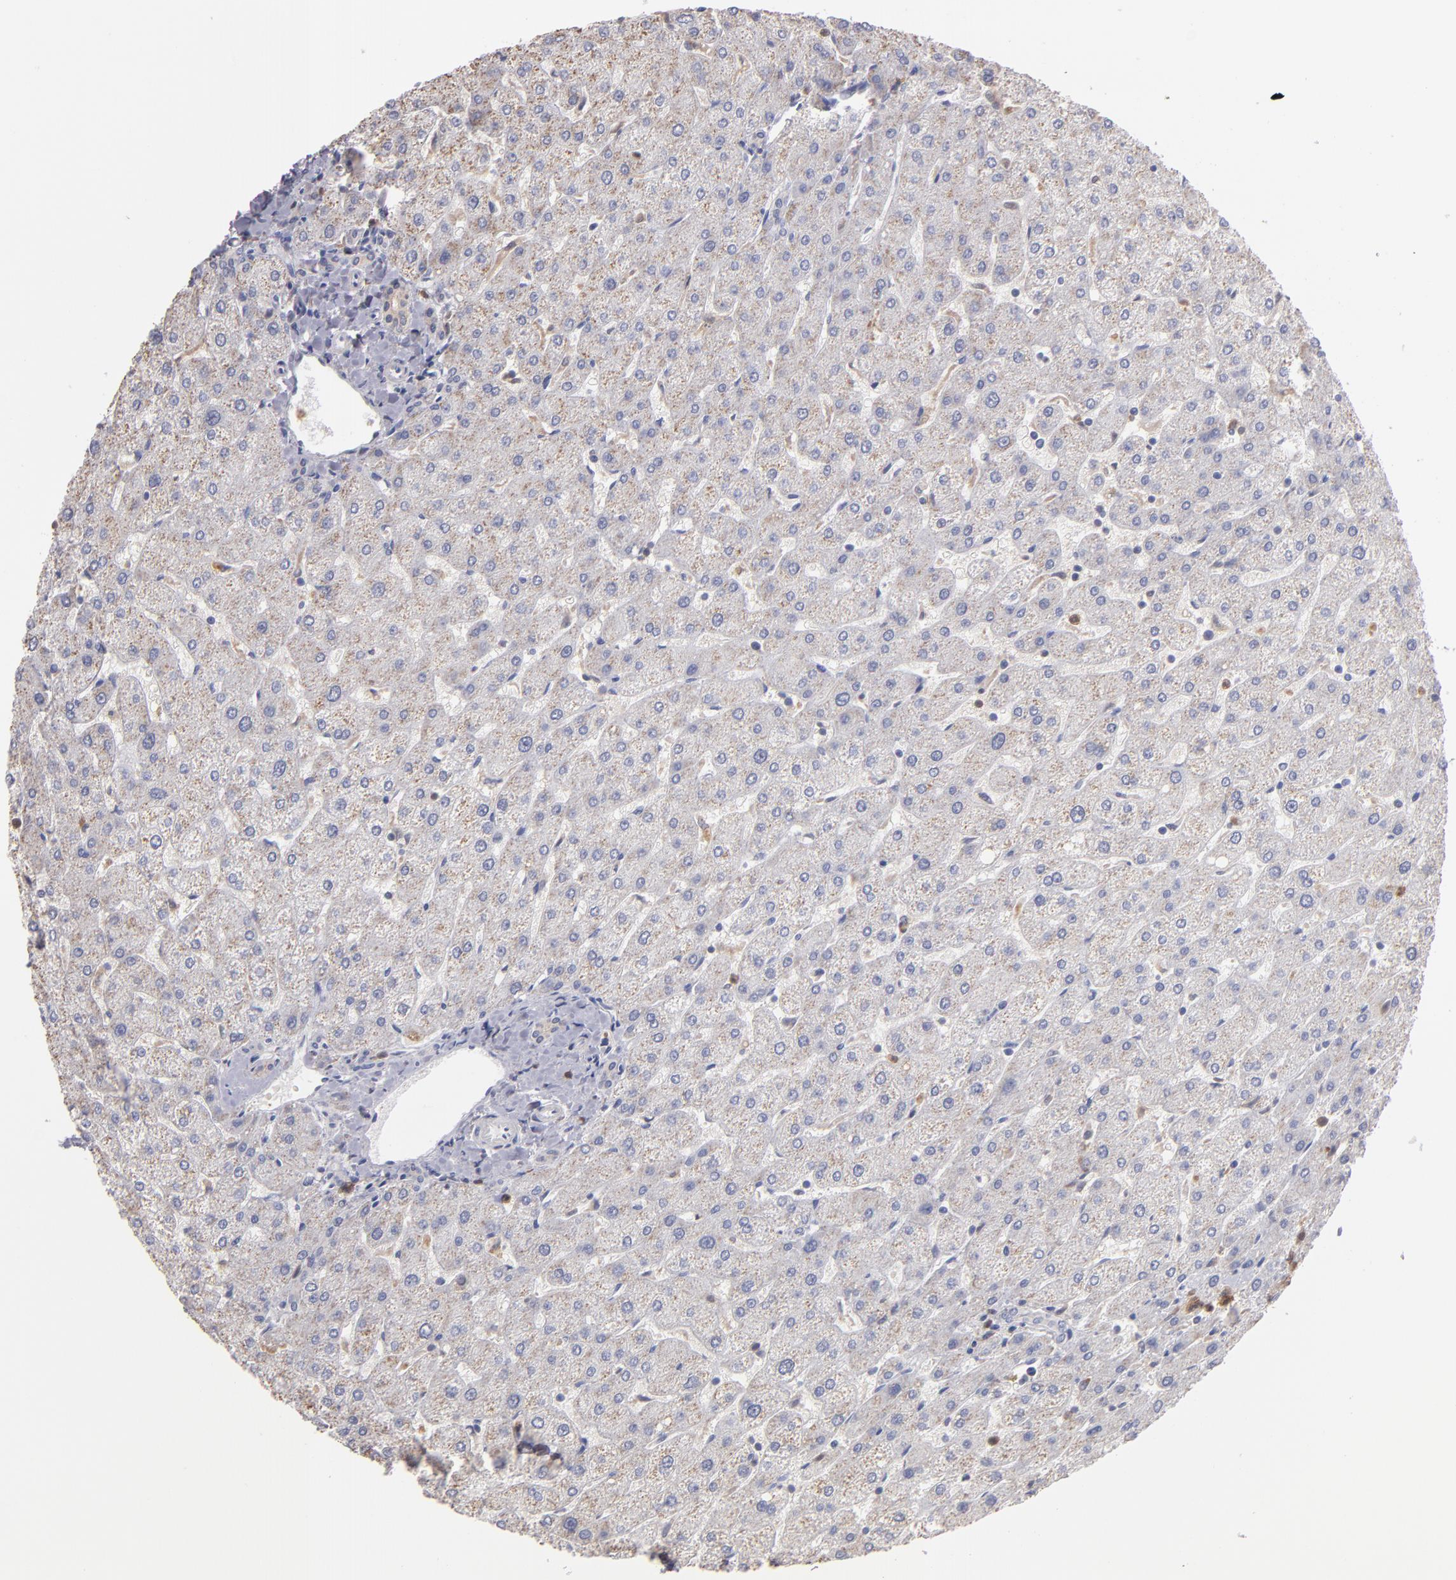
{"staining": {"intensity": "moderate", "quantity": "25%-75%", "location": "cytoplasmic/membranous"}, "tissue": "liver", "cell_type": "Cholangiocytes", "image_type": "normal", "snomed": [{"axis": "morphology", "description": "Normal tissue, NOS"}, {"axis": "topography", "description": "Liver"}], "caption": "Protein staining of unremarkable liver reveals moderate cytoplasmic/membranous expression in approximately 25%-75% of cholangiocytes. The protein is shown in brown color, while the nuclei are stained blue.", "gene": "PRKCD", "patient": {"sex": "male", "age": 67}}